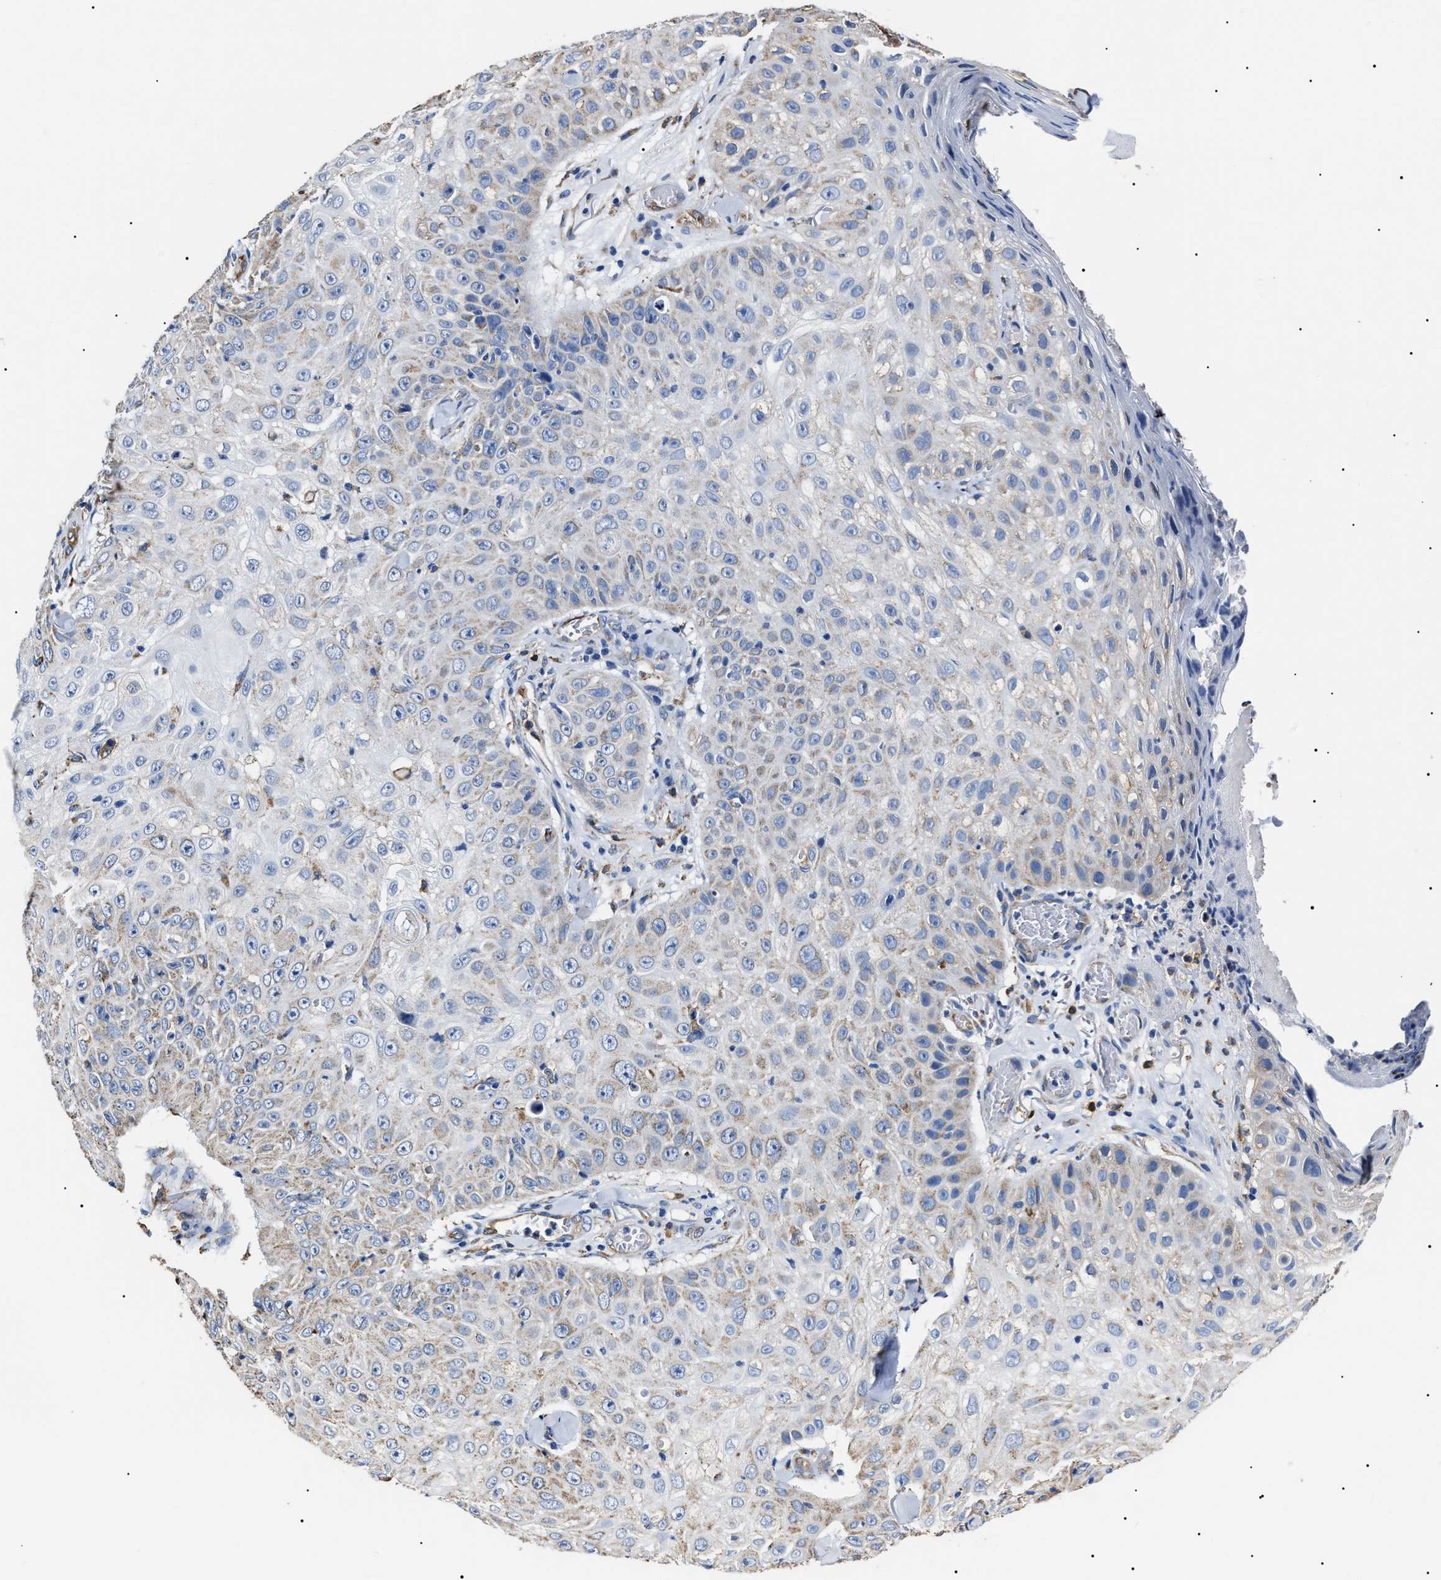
{"staining": {"intensity": "weak", "quantity": "<25%", "location": "cytoplasmic/membranous"}, "tissue": "skin cancer", "cell_type": "Tumor cells", "image_type": "cancer", "snomed": [{"axis": "morphology", "description": "Squamous cell carcinoma, NOS"}, {"axis": "topography", "description": "Skin"}], "caption": "The histopathology image displays no significant expression in tumor cells of skin cancer (squamous cell carcinoma).", "gene": "ALDH1A1", "patient": {"sex": "male", "age": 86}}